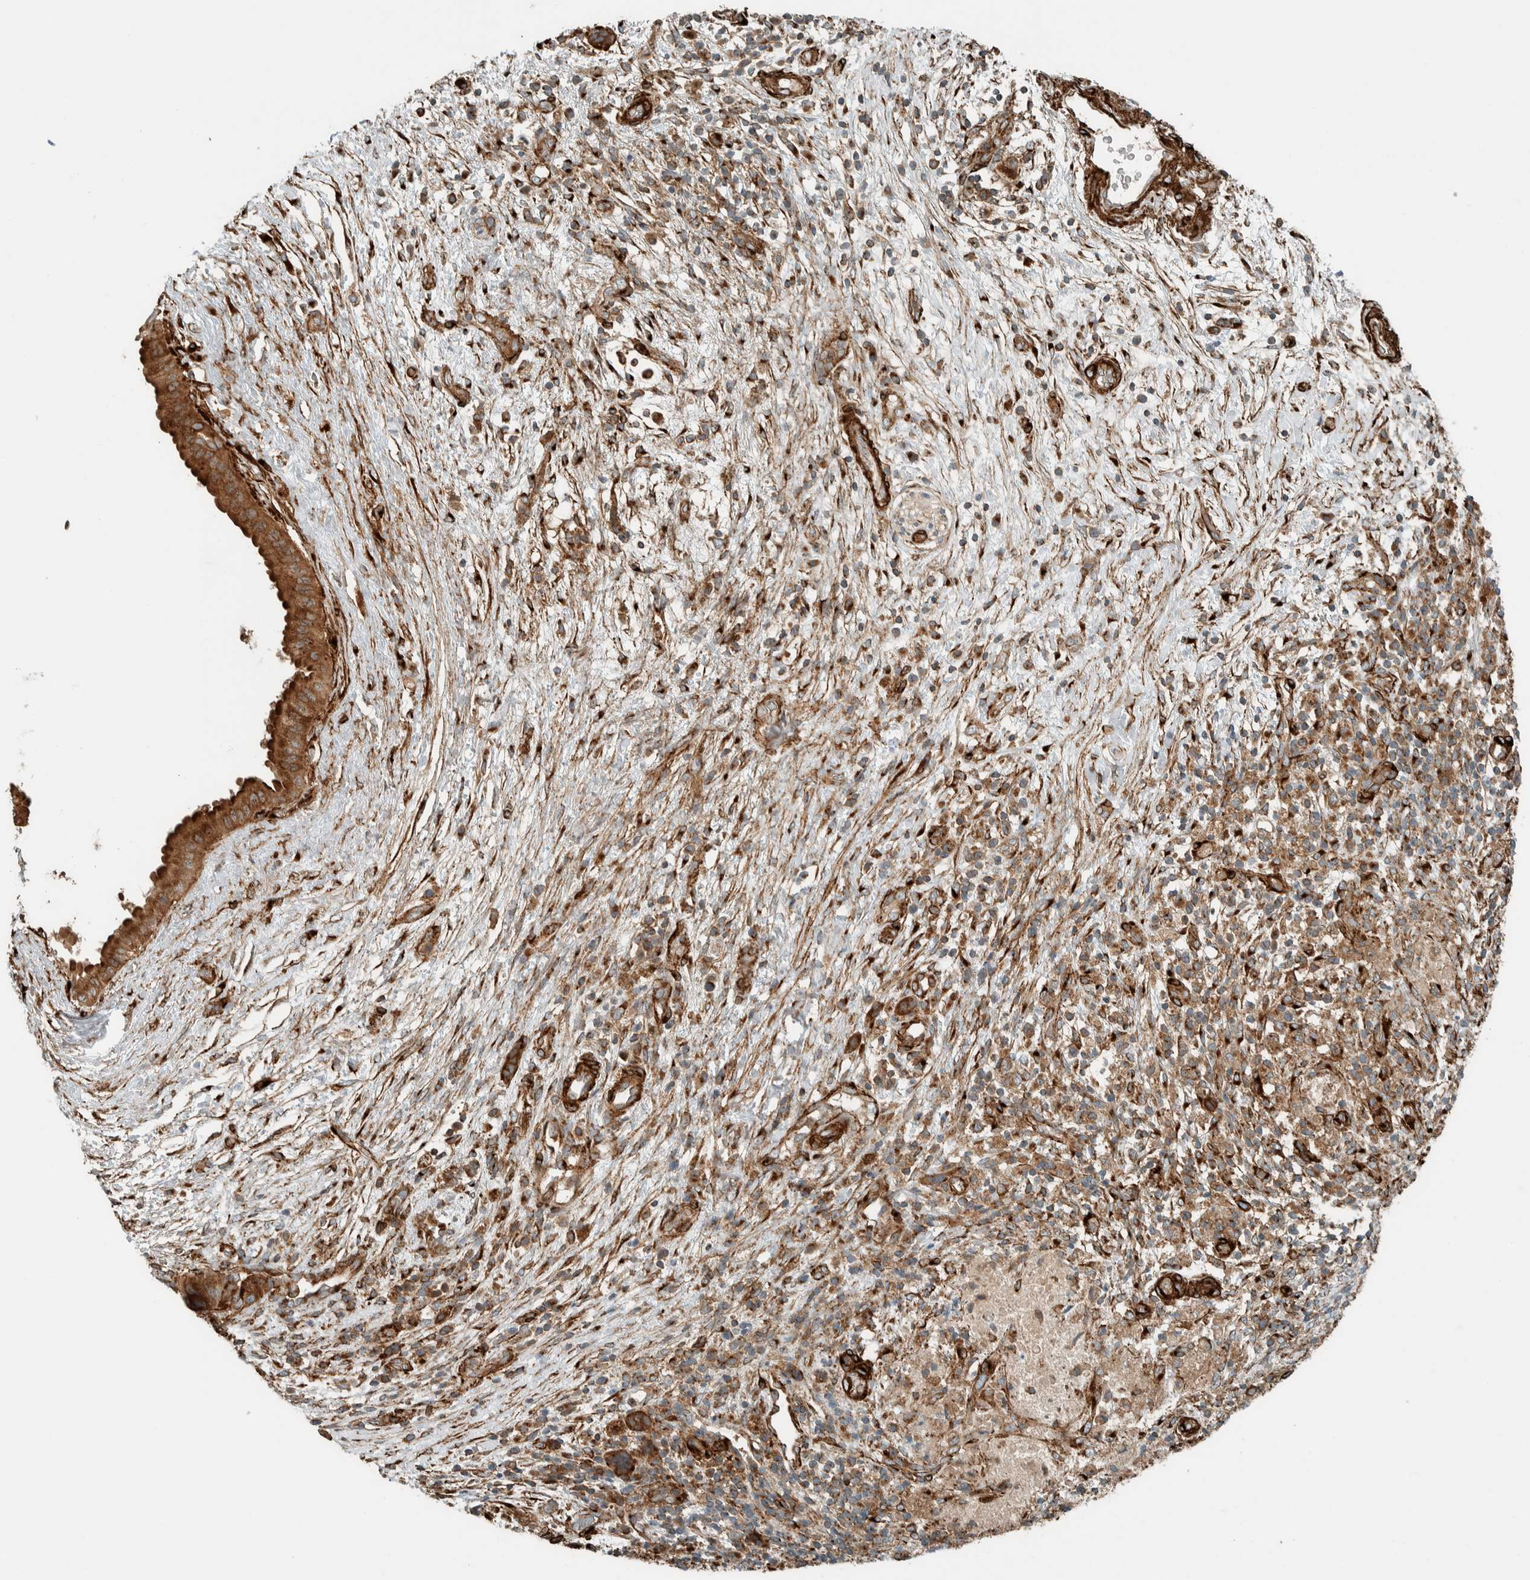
{"staining": {"intensity": "strong", "quantity": ">75%", "location": "cytoplasmic/membranous"}, "tissue": "pancreatic cancer", "cell_type": "Tumor cells", "image_type": "cancer", "snomed": [{"axis": "morphology", "description": "Adenocarcinoma, NOS"}, {"axis": "topography", "description": "Pancreas"}], "caption": "Human adenocarcinoma (pancreatic) stained for a protein (brown) shows strong cytoplasmic/membranous positive expression in about >75% of tumor cells.", "gene": "EXOC7", "patient": {"sex": "female", "age": 78}}